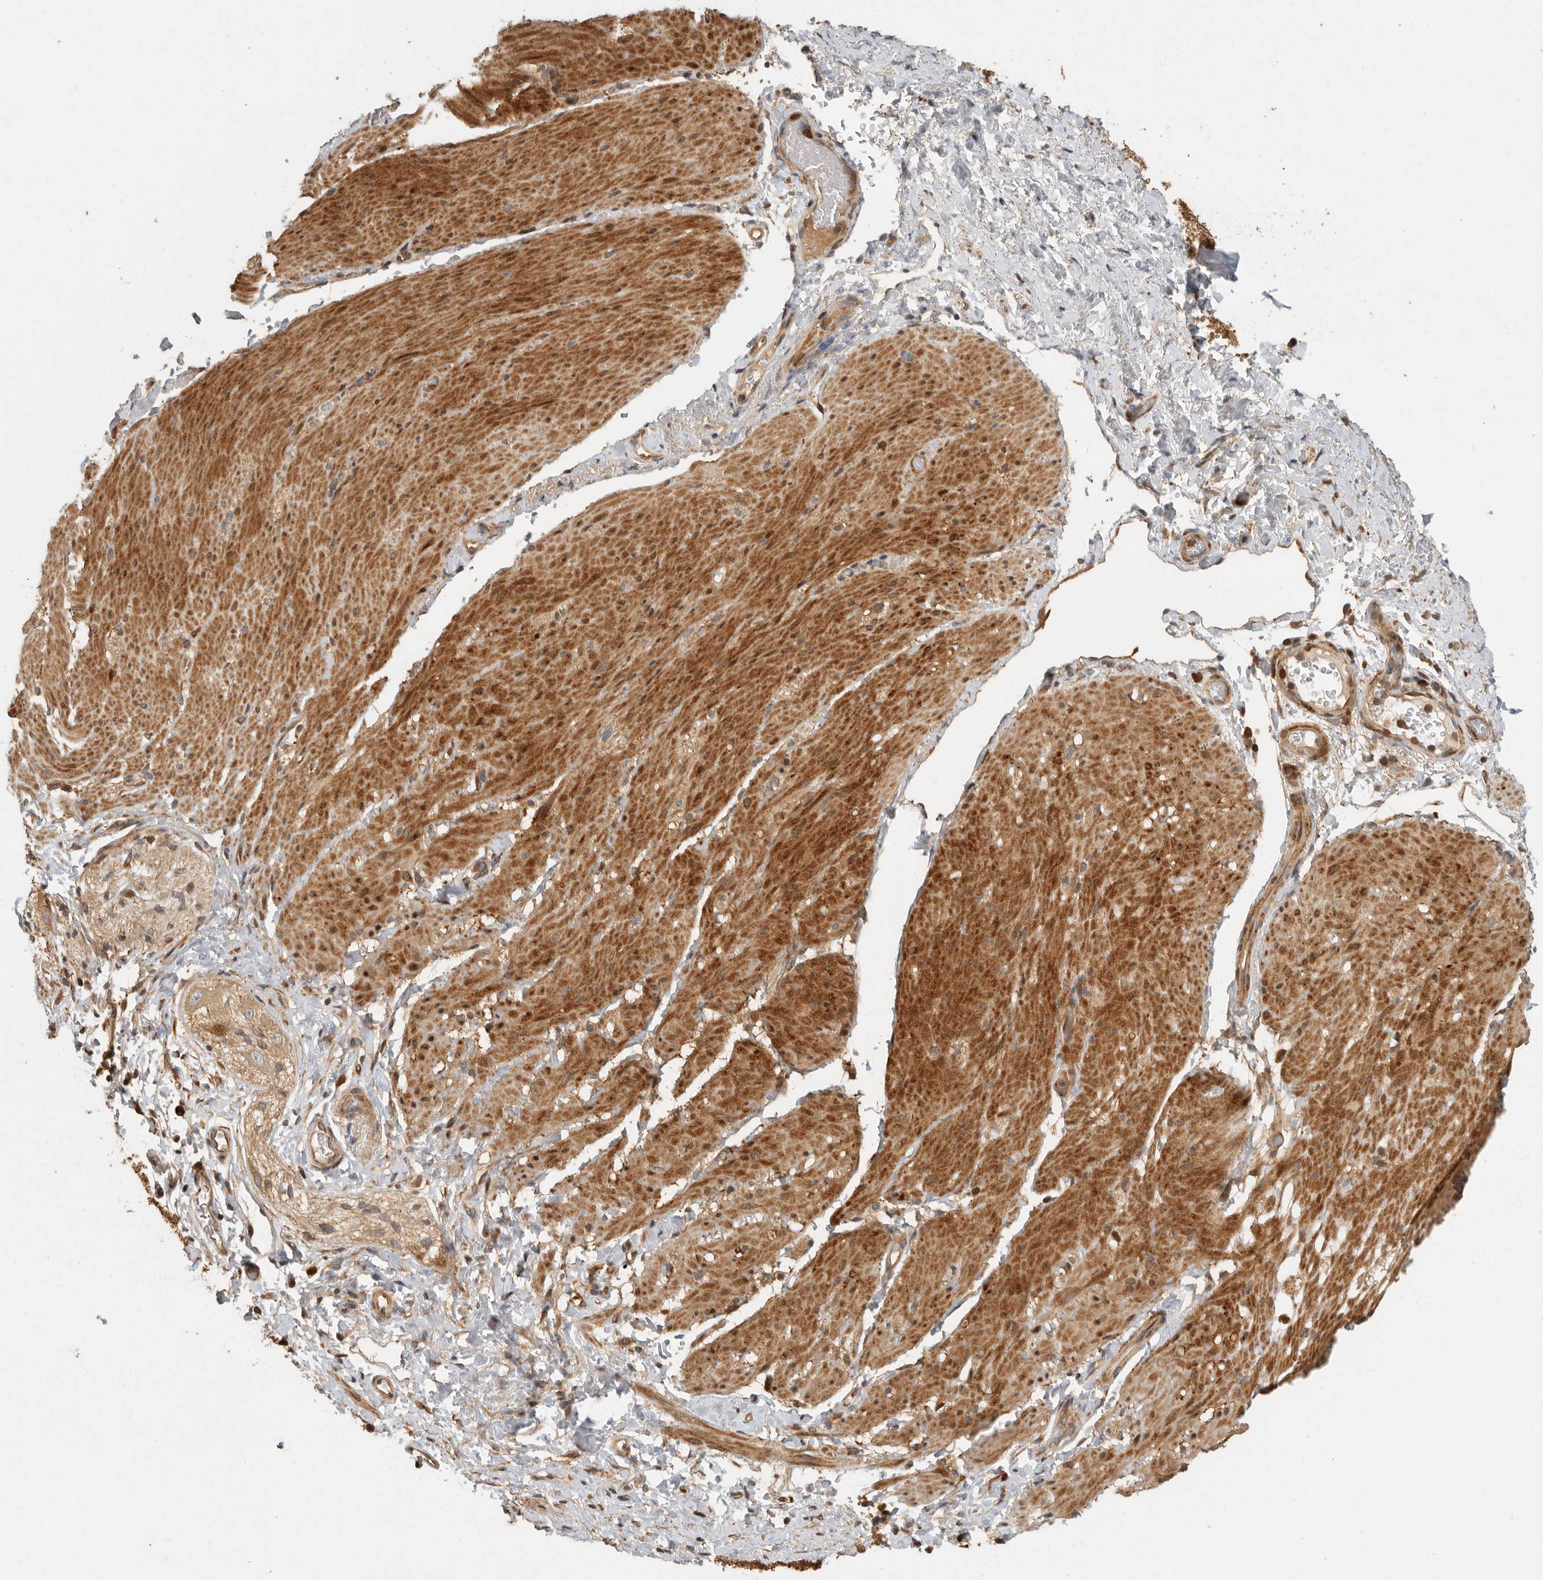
{"staining": {"intensity": "strong", "quantity": "25%-75%", "location": "cytoplasmic/membranous"}, "tissue": "smooth muscle", "cell_type": "Smooth muscle cells", "image_type": "normal", "snomed": [{"axis": "morphology", "description": "Normal tissue, NOS"}, {"axis": "topography", "description": "Smooth muscle"}, {"axis": "topography", "description": "Small intestine"}], "caption": "Immunohistochemistry (IHC) image of unremarkable smooth muscle: human smooth muscle stained using immunohistochemistry (IHC) demonstrates high levels of strong protein expression localized specifically in the cytoplasmic/membranous of smooth muscle cells, appearing as a cytoplasmic/membranous brown color.", "gene": "SWT1", "patient": {"sex": "female", "age": 84}}